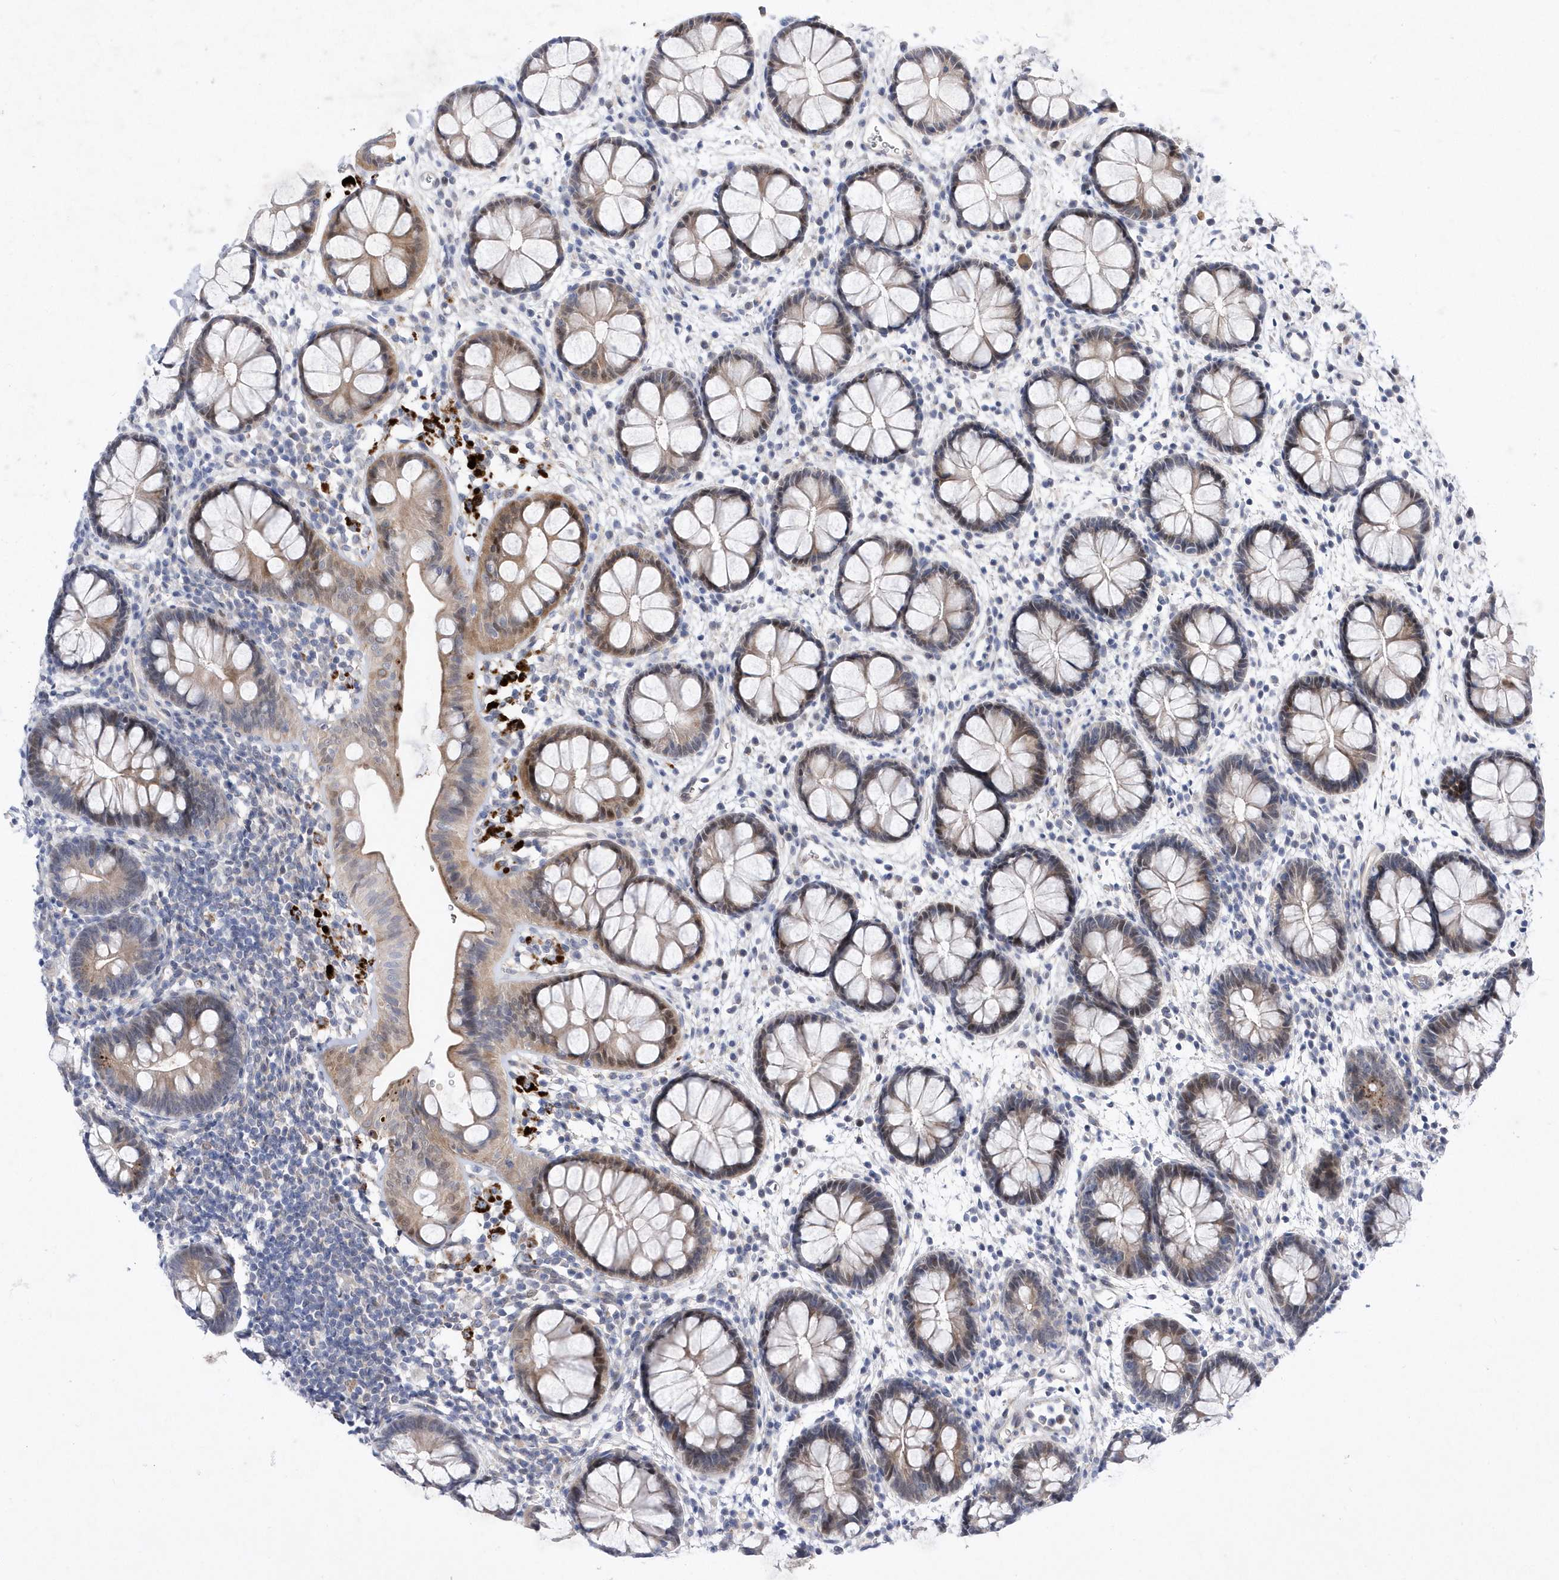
{"staining": {"intensity": "moderate", "quantity": "<25%", "location": "cytoplasmic/membranous,nuclear"}, "tissue": "rectum", "cell_type": "Glandular cells", "image_type": "normal", "snomed": [{"axis": "morphology", "description": "Normal tissue, NOS"}, {"axis": "topography", "description": "Rectum"}], "caption": "Immunohistochemistry histopathology image of unremarkable human rectum stained for a protein (brown), which shows low levels of moderate cytoplasmic/membranous,nuclear expression in about <25% of glandular cells.", "gene": "ZNF875", "patient": {"sex": "female", "age": 24}}